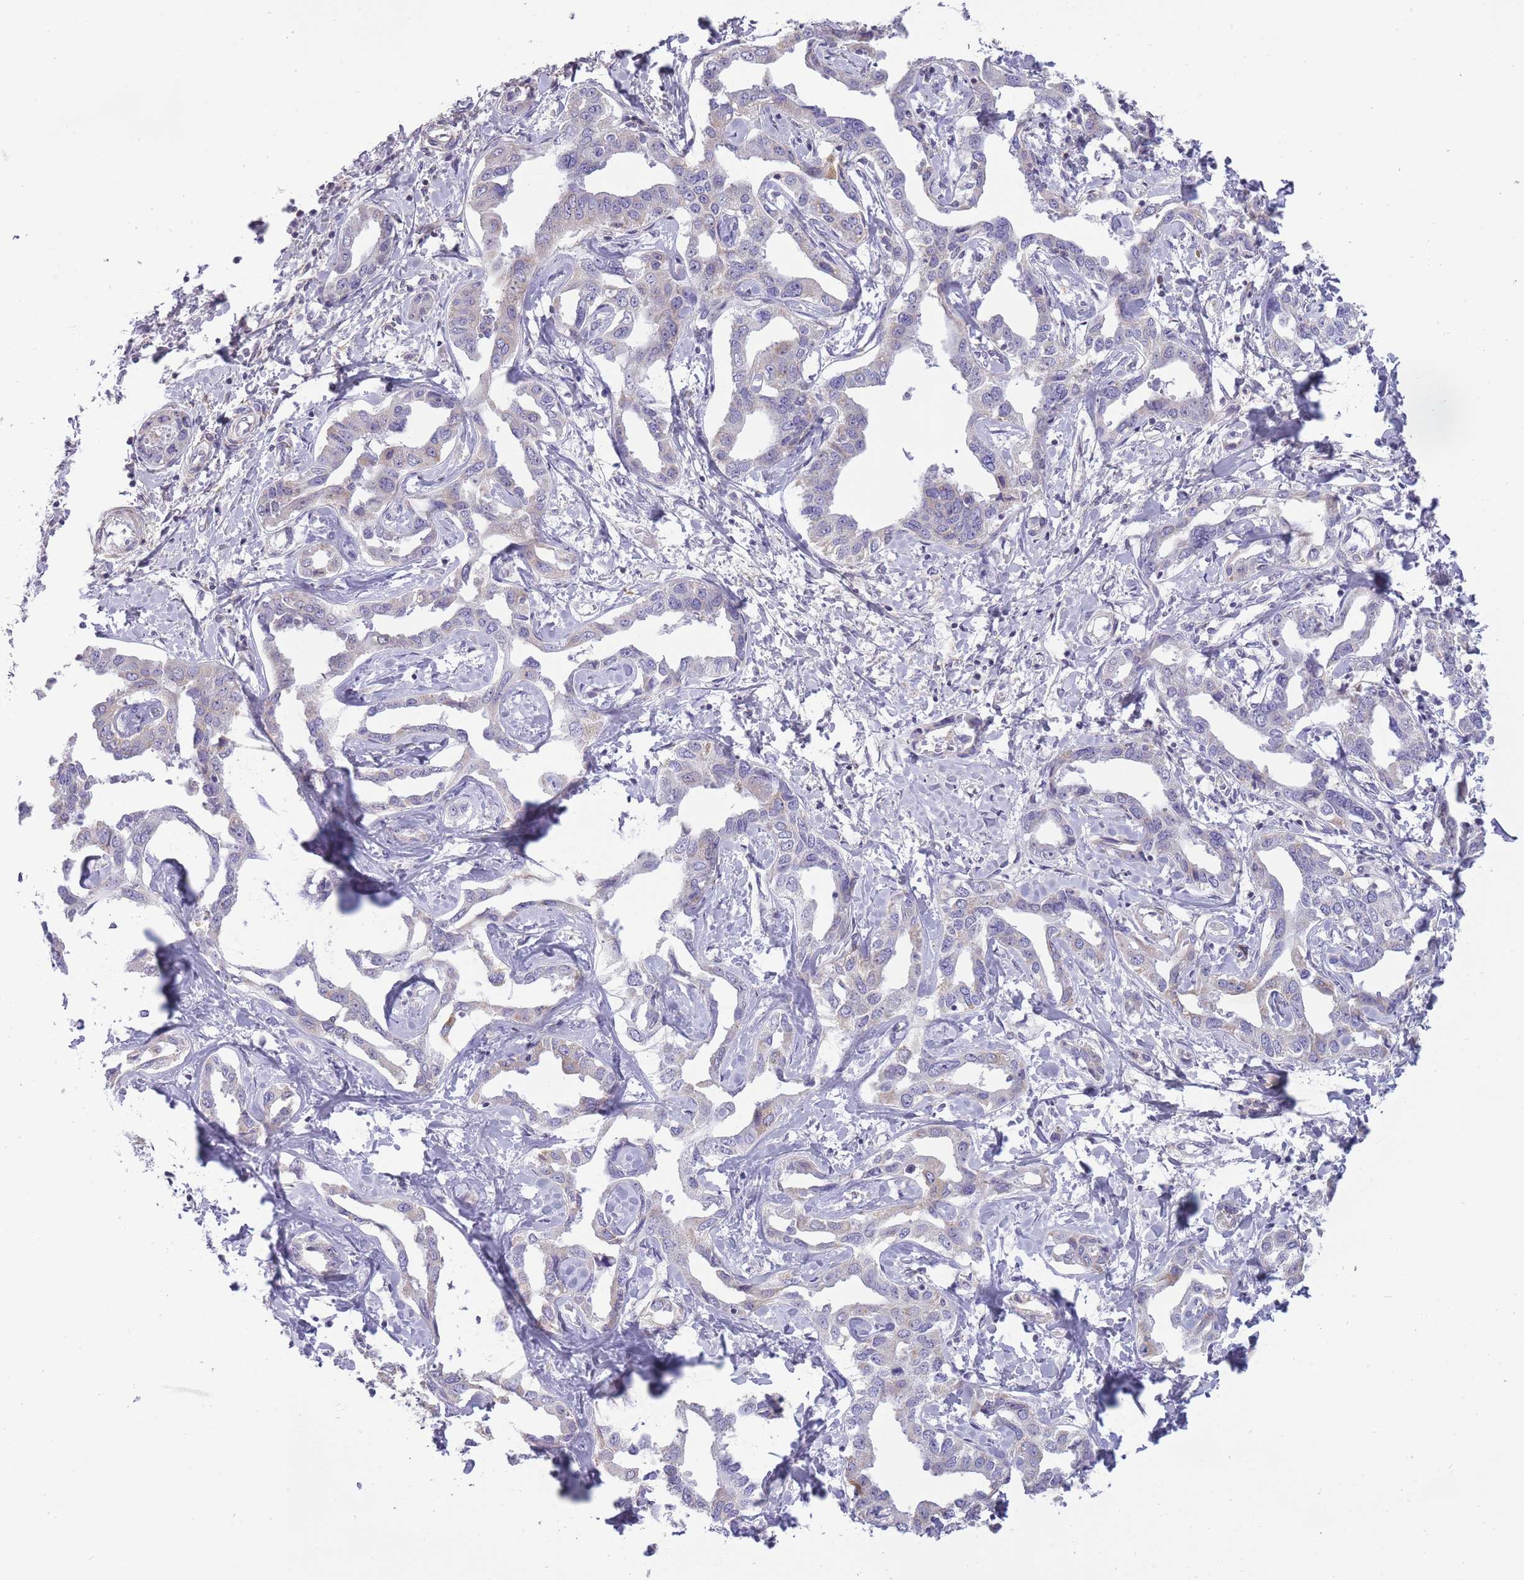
{"staining": {"intensity": "negative", "quantity": "none", "location": "none"}, "tissue": "liver cancer", "cell_type": "Tumor cells", "image_type": "cancer", "snomed": [{"axis": "morphology", "description": "Cholangiocarcinoma"}, {"axis": "topography", "description": "Liver"}], "caption": "Immunohistochemical staining of human liver cholangiocarcinoma demonstrates no significant positivity in tumor cells.", "gene": "ZBTB24", "patient": {"sex": "male", "age": 59}}